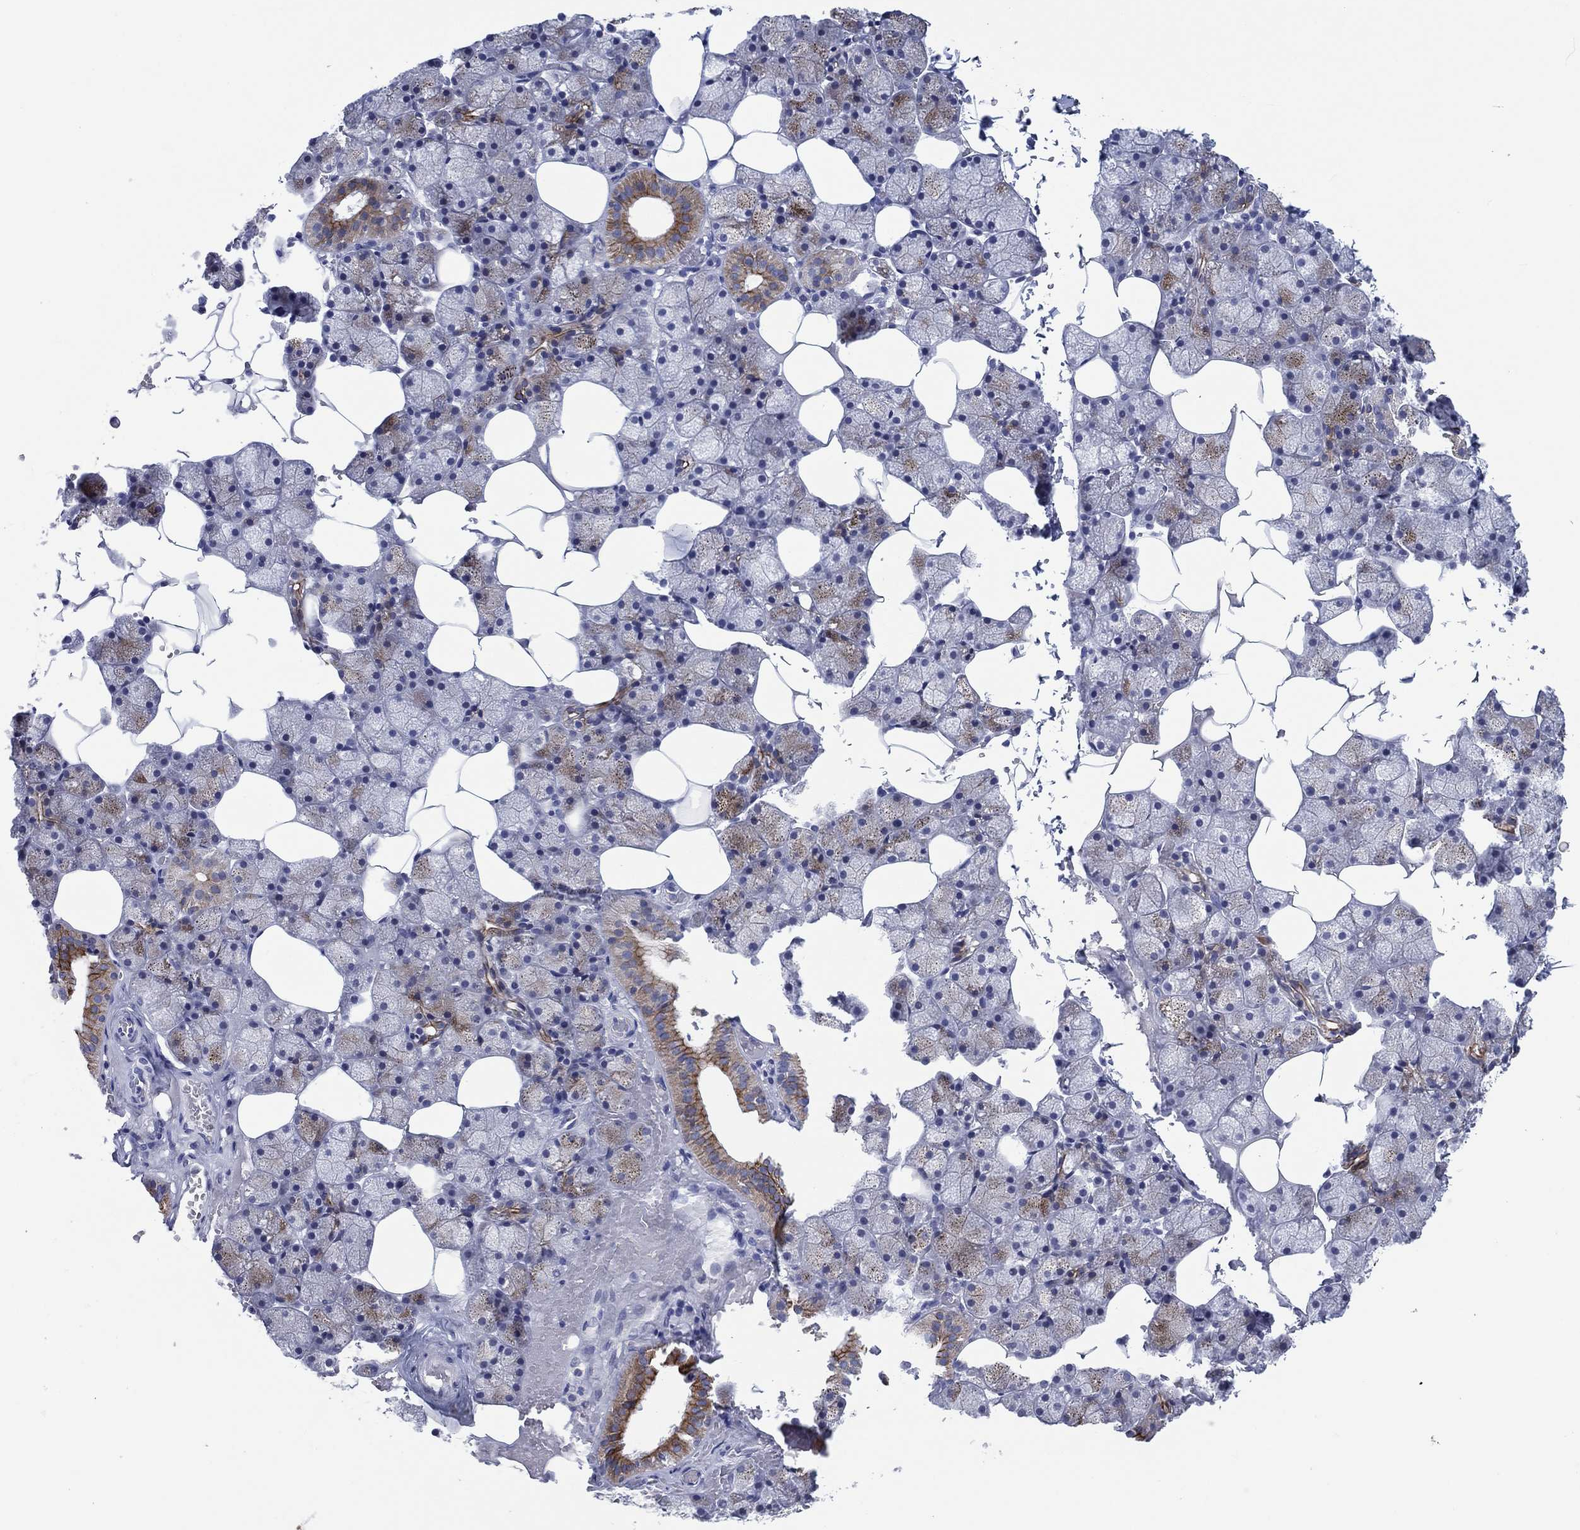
{"staining": {"intensity": "strong", "quantity": "<25%", "location": "cytoplasmic/membranous"}, "tissue": "salivary gland", "cell_type": "Glandular cells", "image_type": "normal", "snomed": [{"axis": "morphology", "description": "Normal tissue, NOS"}, {"axis": "topography", "description": "Salivary gland"}], "caption": "IHC micrograph of unremarkable salivary gland: human salivary gland stained using immunohistochemistry exhibits medium levels of strong protein expression localized specifically in the cytoplasmic/membranous of glandular cells, appearing as a cytoplasmic/membranous brown color.", "gene": "TRIM31", "patient": {"sex": "male", "age": 38}}